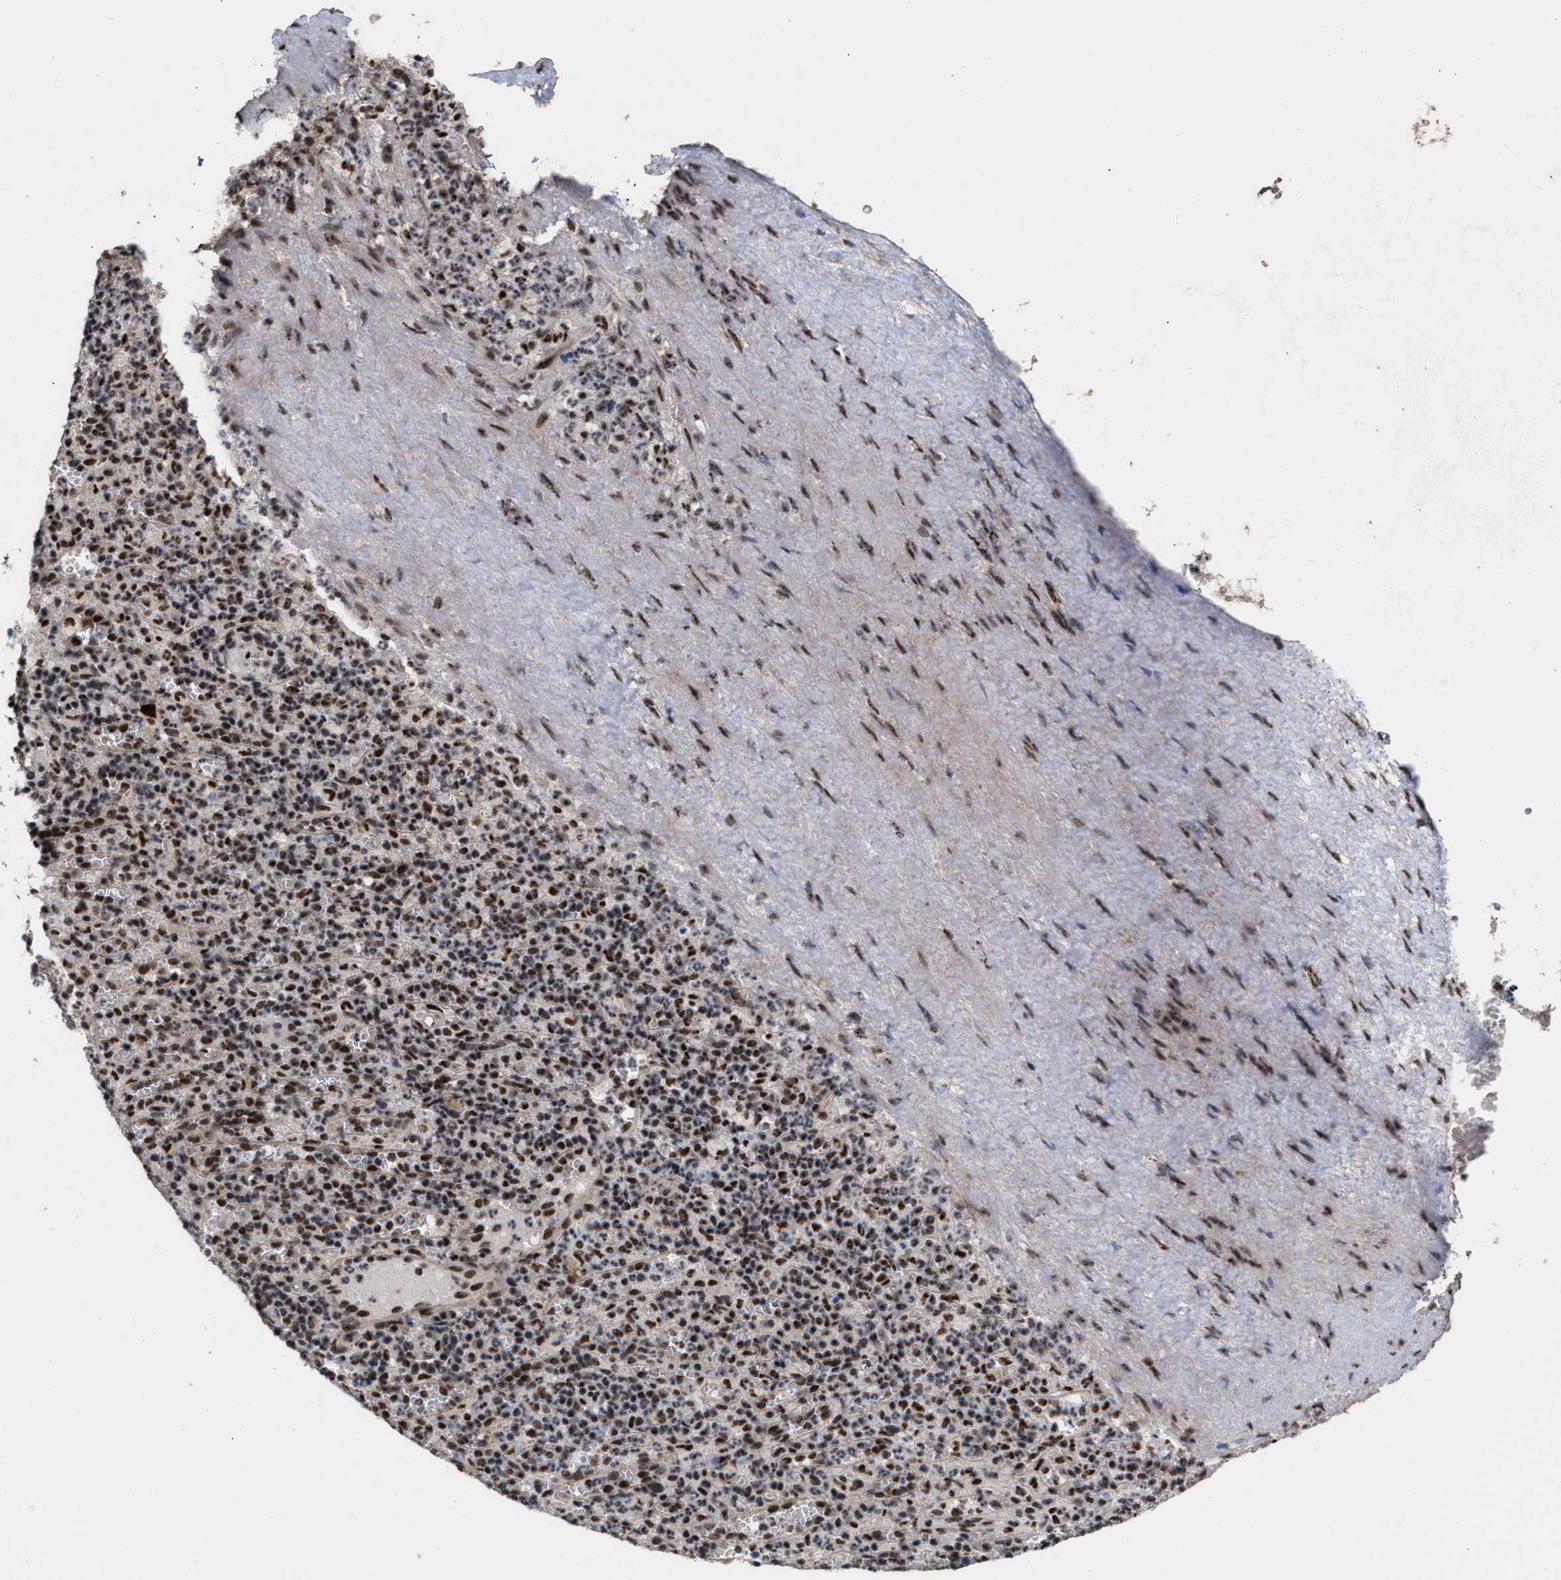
{"staining": {"intensity": "strong", "quantity": "25%-75%", "location": "nuclear"}, "tissue": "spleen", "cell_type": "Cells in red pulp", "image_type": "normal", "snomed": [{"axis": "morphology", "description": "Normal tissue, NOS"}, {"axis": "topography", "description": "Spleen"}], "caption": "Protein staining exhibits strong nuclear staining in about 25%-75% of cells in red pulp in unremarkable spleen.", "gene": "EIF4A3", "patient": {"sex": "female", "age": 74}}